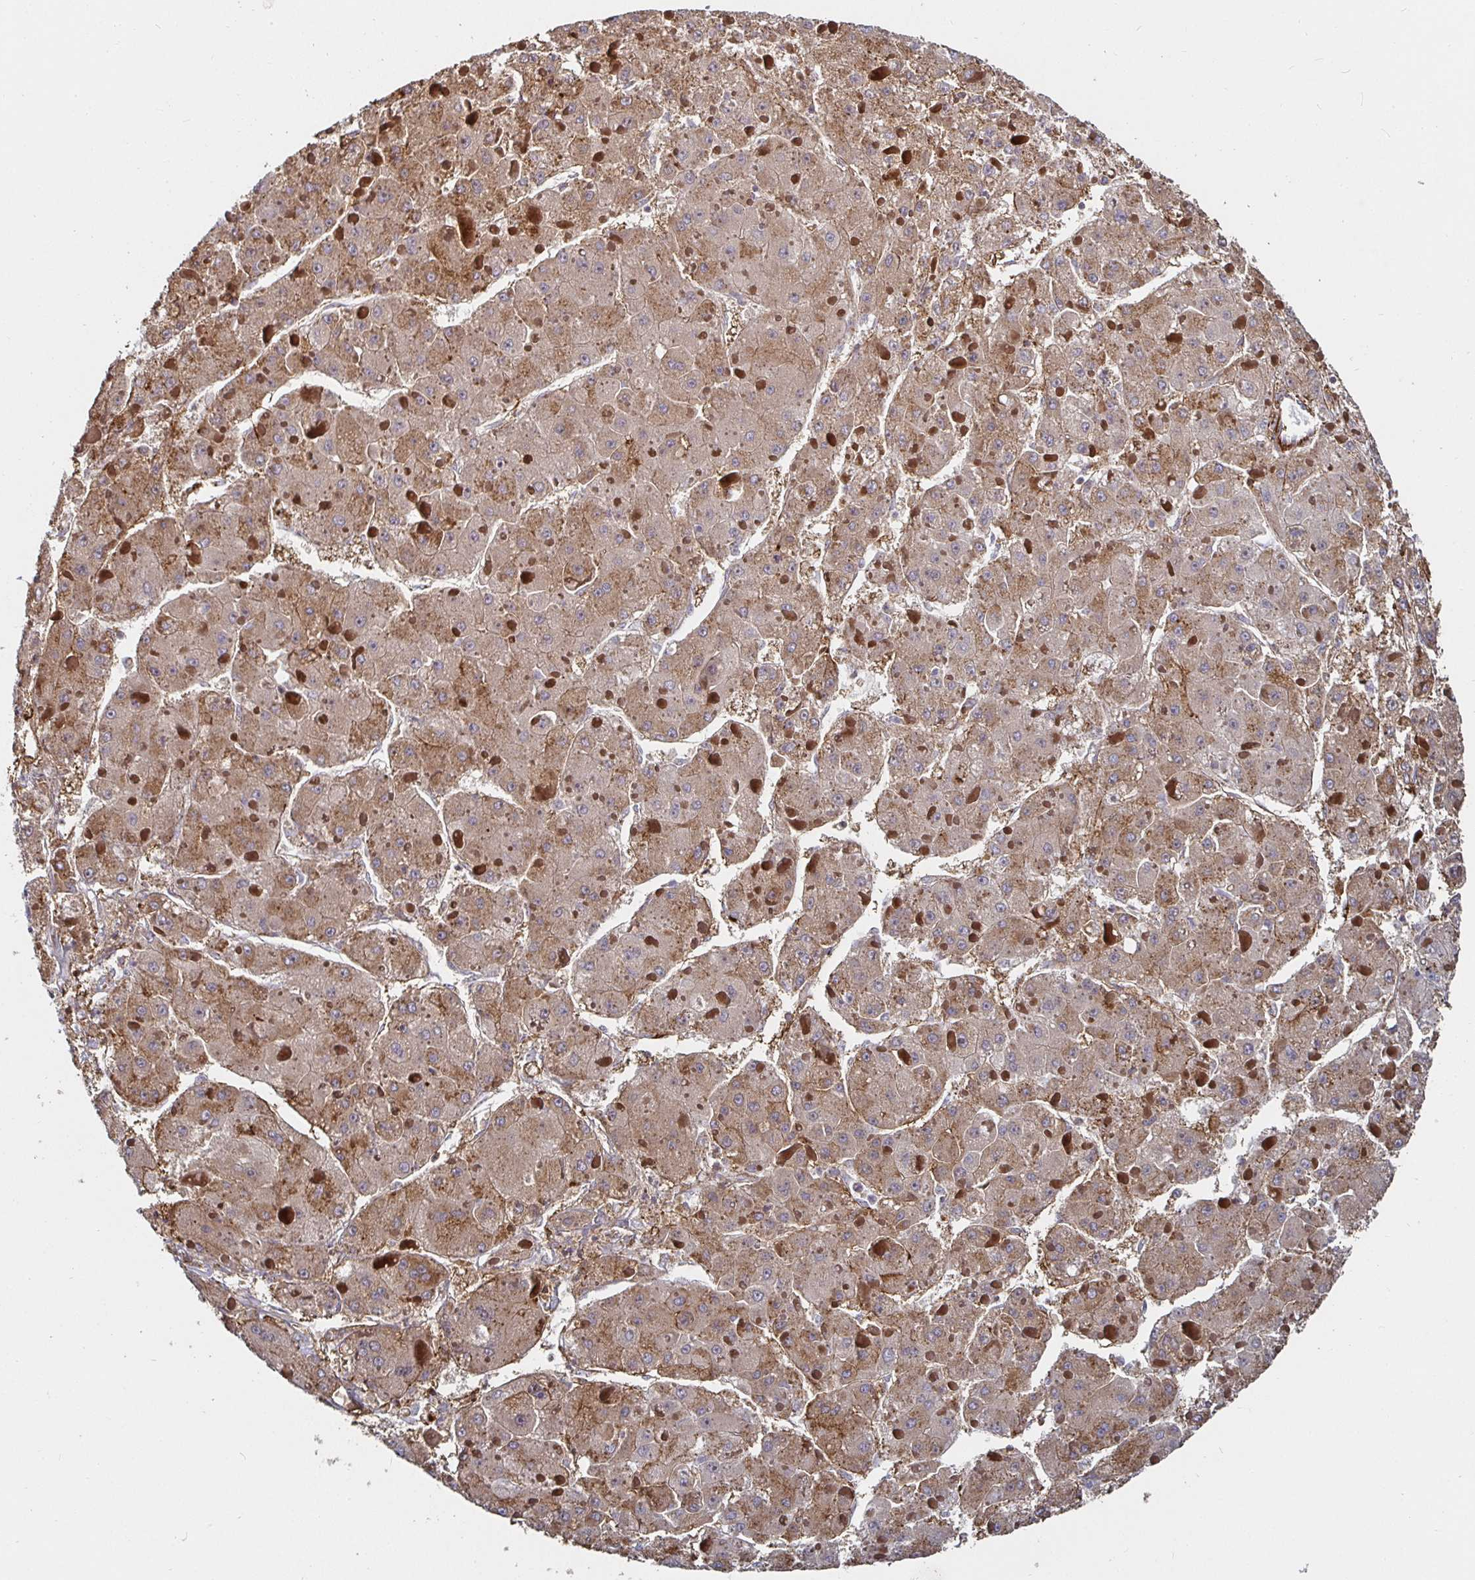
{"staining": {"intensity": "moderate", "quantity": ">75%", "location": "cytoplasmic/membranous"}, "tissue": "liver cancer", "cell_type": "Tumor cells", "image_type": "cancer", "snomed": [{"axis": "morphology", "description": "Carcinoma, Hepatocellular, NOS"}, {"axis": "topography", "description": "Liver"}], "caption": "There is medium levels of moderate cytoplasmic/membranous expression in tumor cells of liver hepatocellular carcinoma, as demonstrated by immunohistochemical staining (brown color).", "gene": "GJA4", "patient": {"sex": "female", "age": 73}}